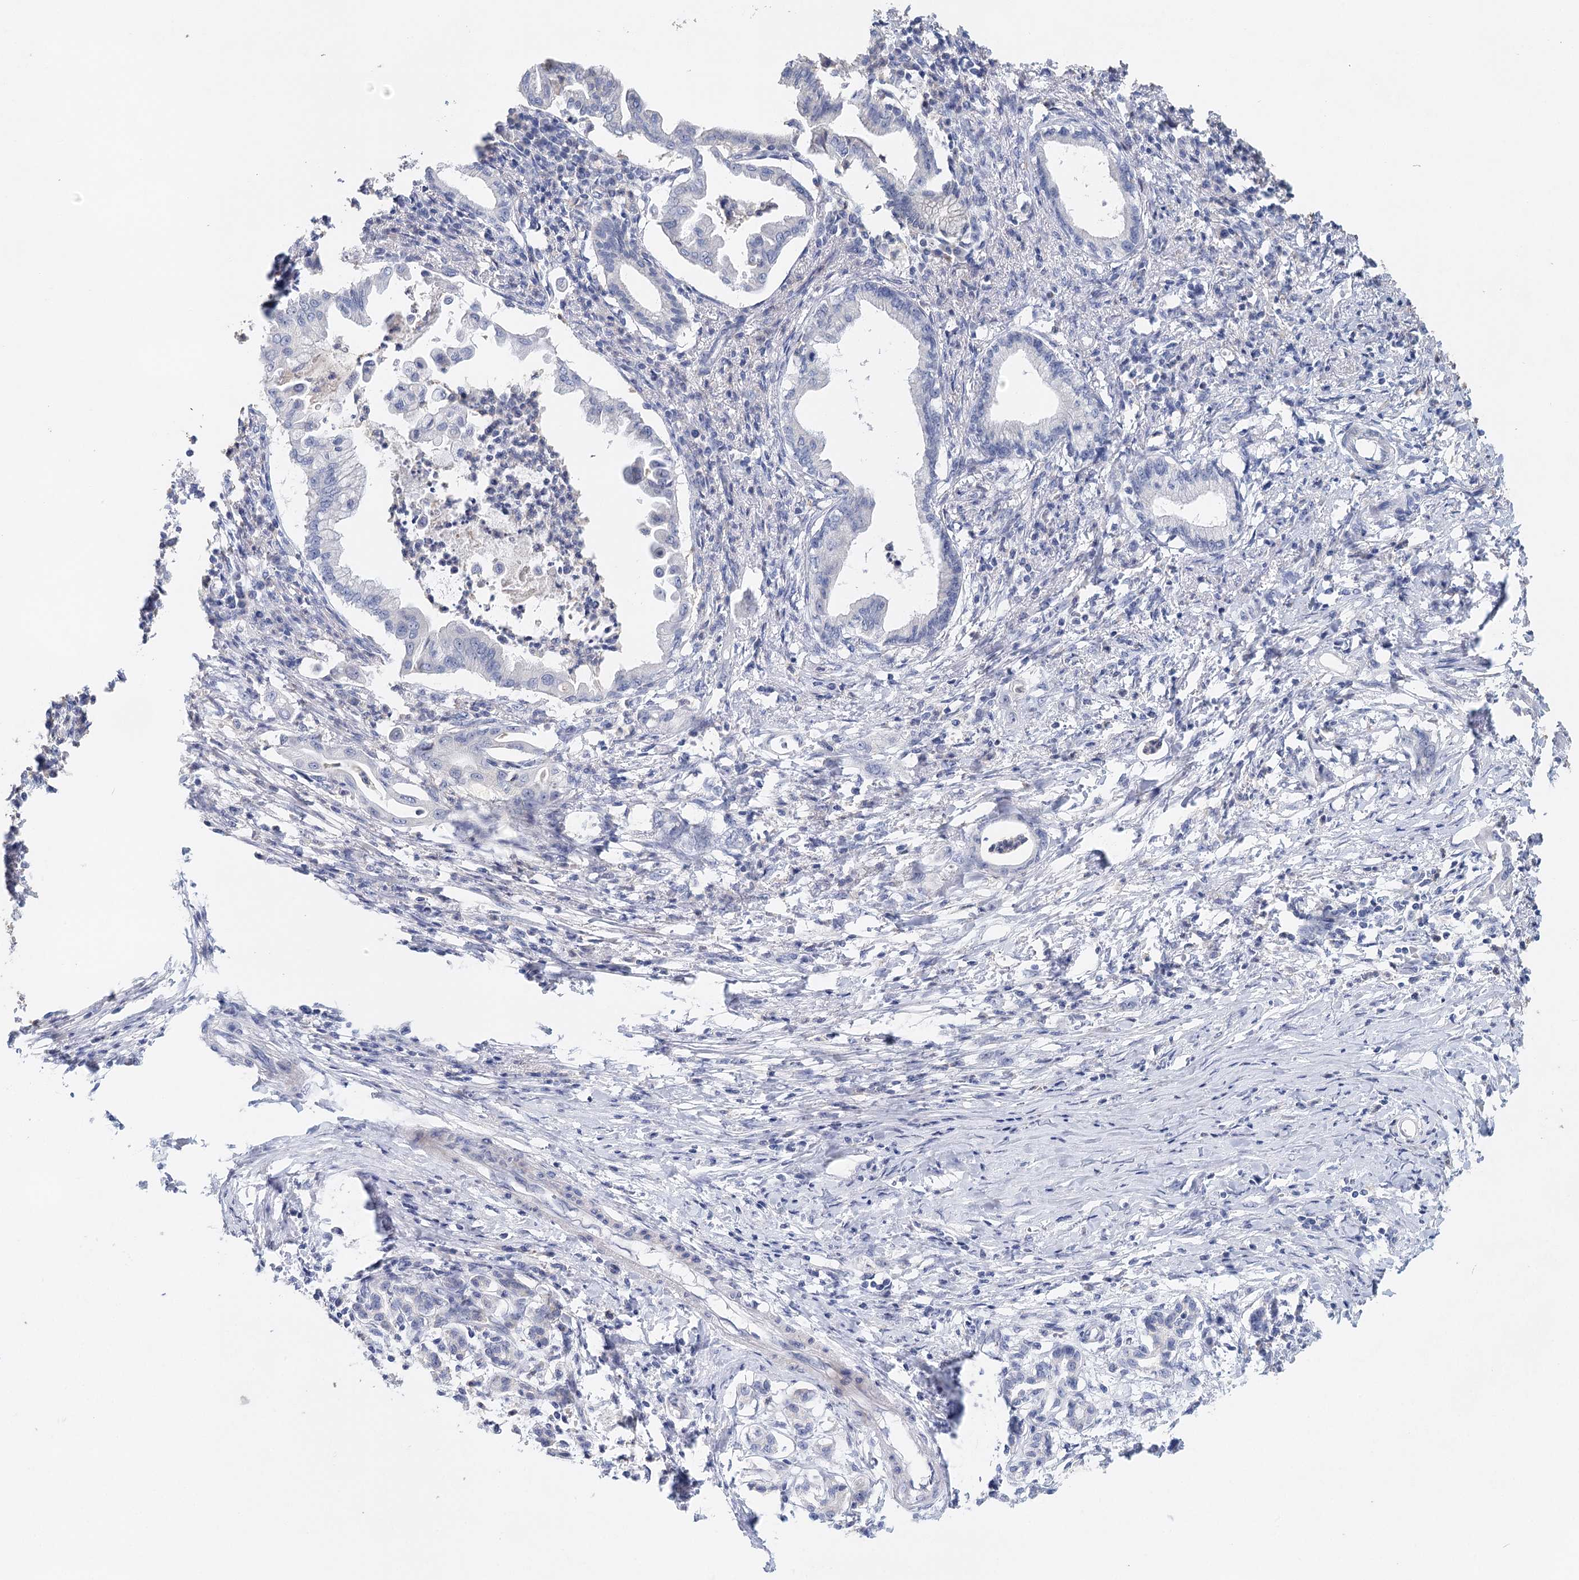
{"staining": {"intensity": "negative", "quantity": "none", "location": "none"}, "tissue": "pancreatic cancer", "cell_type": "Tumor cells", "image_type": "cancer", "snomed": [{"axis": "morphology", "description": "Adenocarcinoma, NOS"}, {"axis": "topography", "description": "Pancreas"}], "caption": "An immunohistochemistry photomicrograph of pancreatic adenocarcinoma is shown. There is no staining in tumor cells of pancreatic adenocarcinoma.", "gene": "MYL6B", "patient": {"sex": "female", "age": 55}}